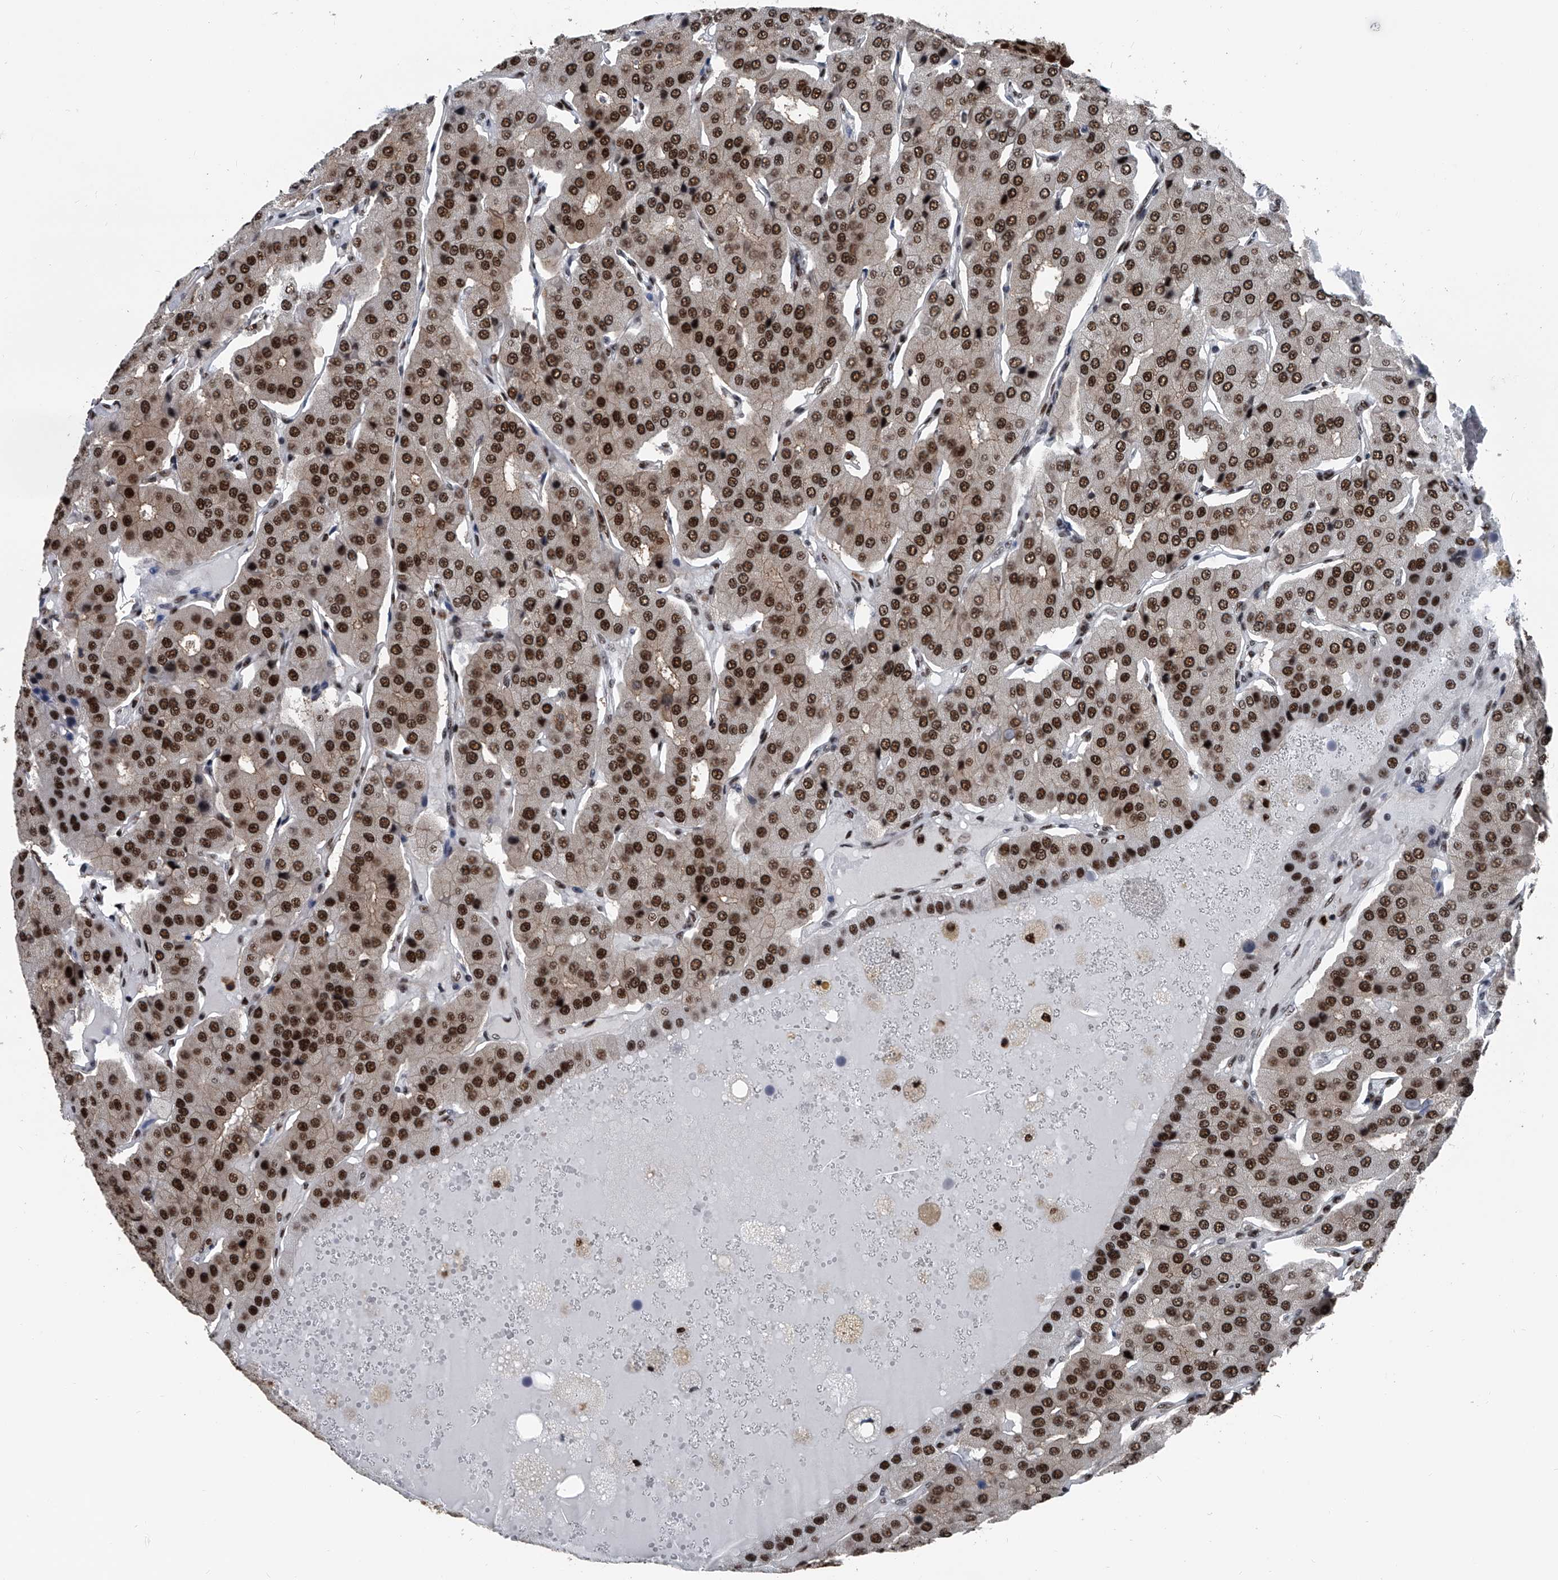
{"staining": {"intensity": "strong", "quantity": ">75%", "location": "nuclear"}, "tissue": "parathyroid gland", "cell_type": "Glandular cells", "image_type": "normal", "snomed": [{"axis": "morphology", "description": "Normal tissue, NOS"}, {"axis": "morphology", "description": "Adenoma, NOS"}, {"axis": "topography", "description": "Parathyroid gland"}], "caption": "Parathyroid gland was stained to show a protein in brown. There is high levels of strong nuclear staining in about >75% of glandular cells. The protein of interest is shown in brown color, while the nuclei are stained blue.", "gene": "FKBP5", "patient": {"sex": "female", "age": 86}}